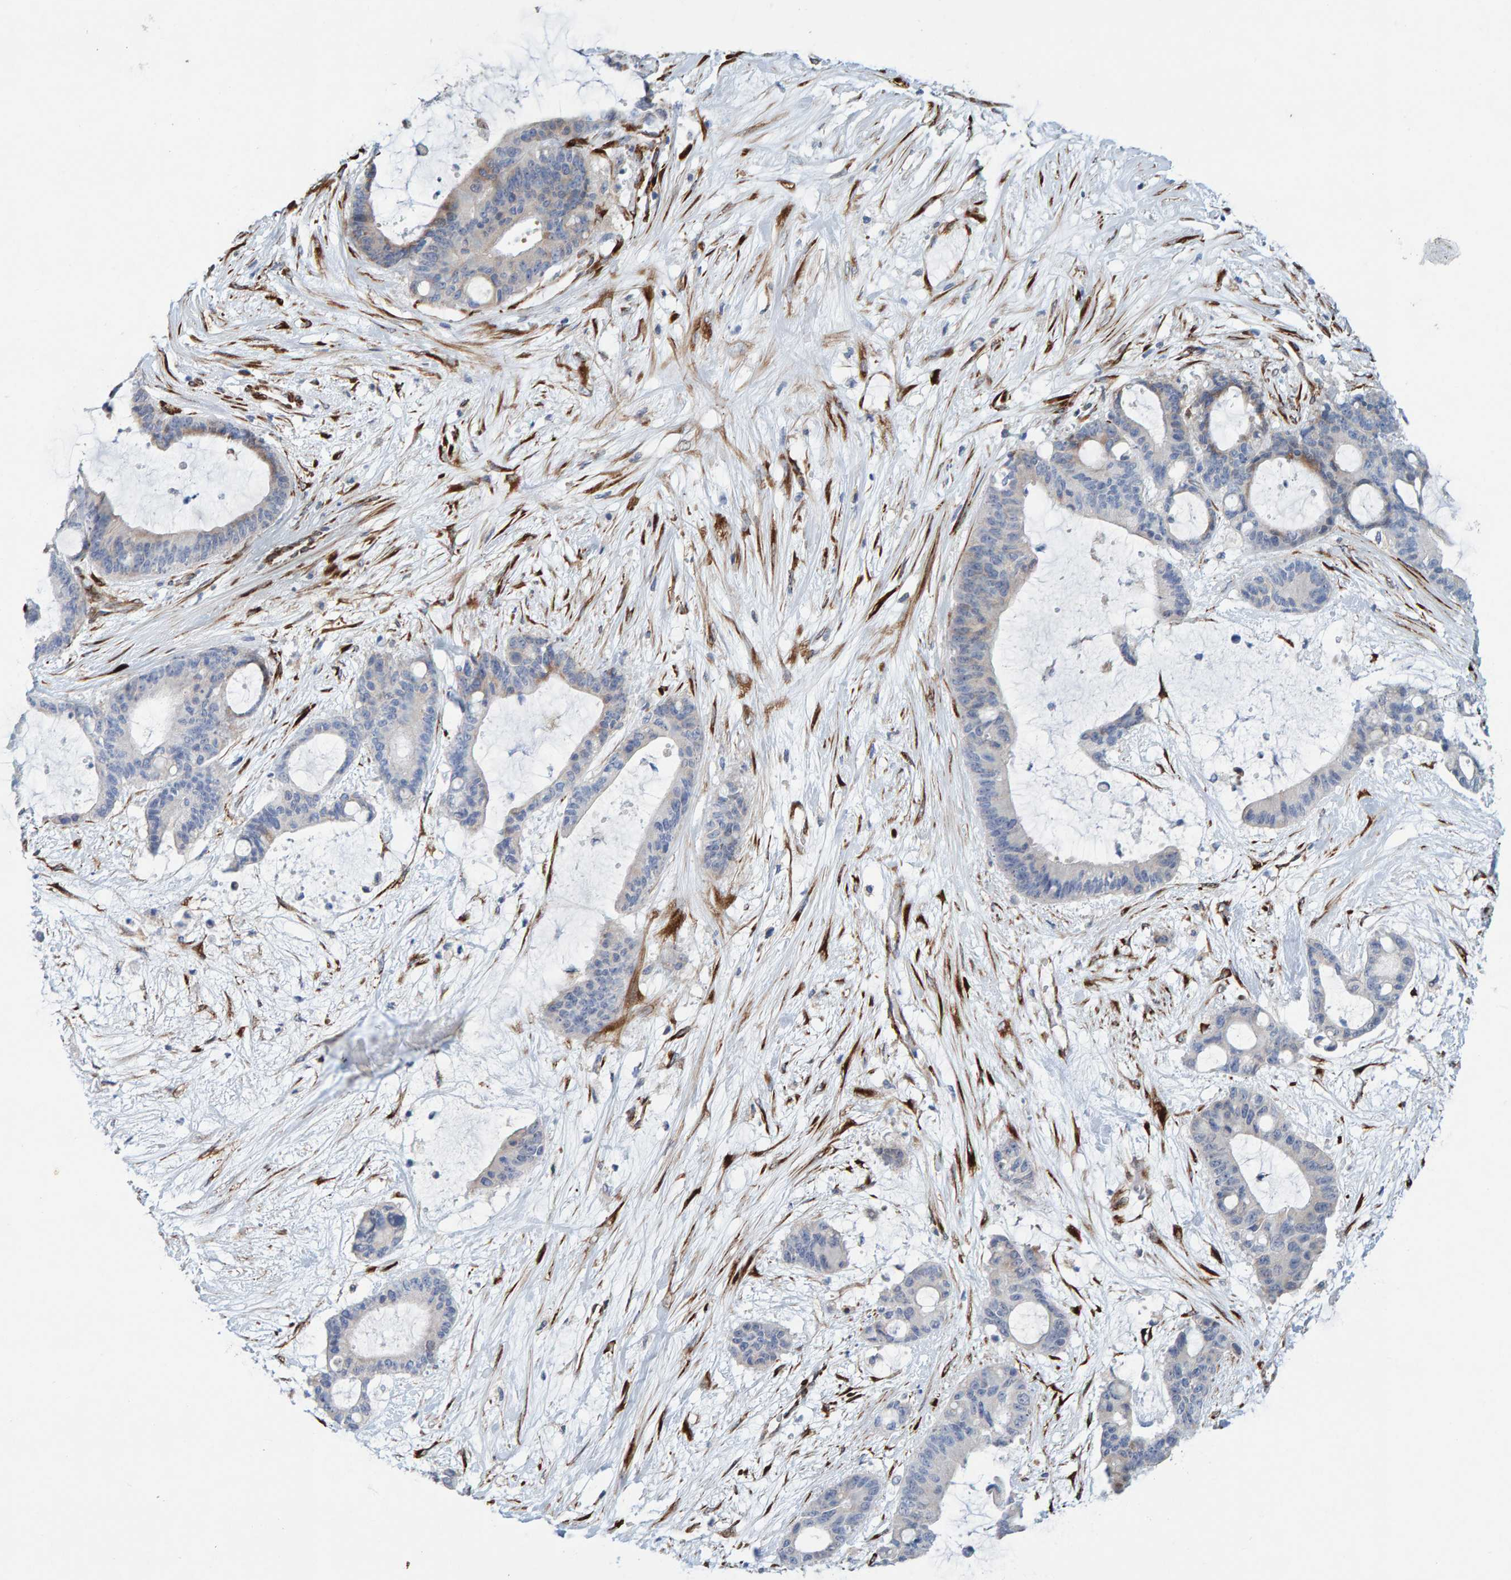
{"staining": {"intensity": "weak", "quantity": "<25%", "location": "cytoplasmic/membranous"}, "tissue": "liver cancer", "cell_type": "Tumor cells", "image_type": "cancer", "snomed": [{"axis": "morphology", "description": "Cholangiocarcinoma"}, {"axis": "topography", "description": "Liver"}], "caption": "Liver cholangiocarcinoma was stained to show a protein in brown. There is no significant positivity in tumor cells.", "gene": "MMP16", "patient": {"sex": "female", "age": 73}}